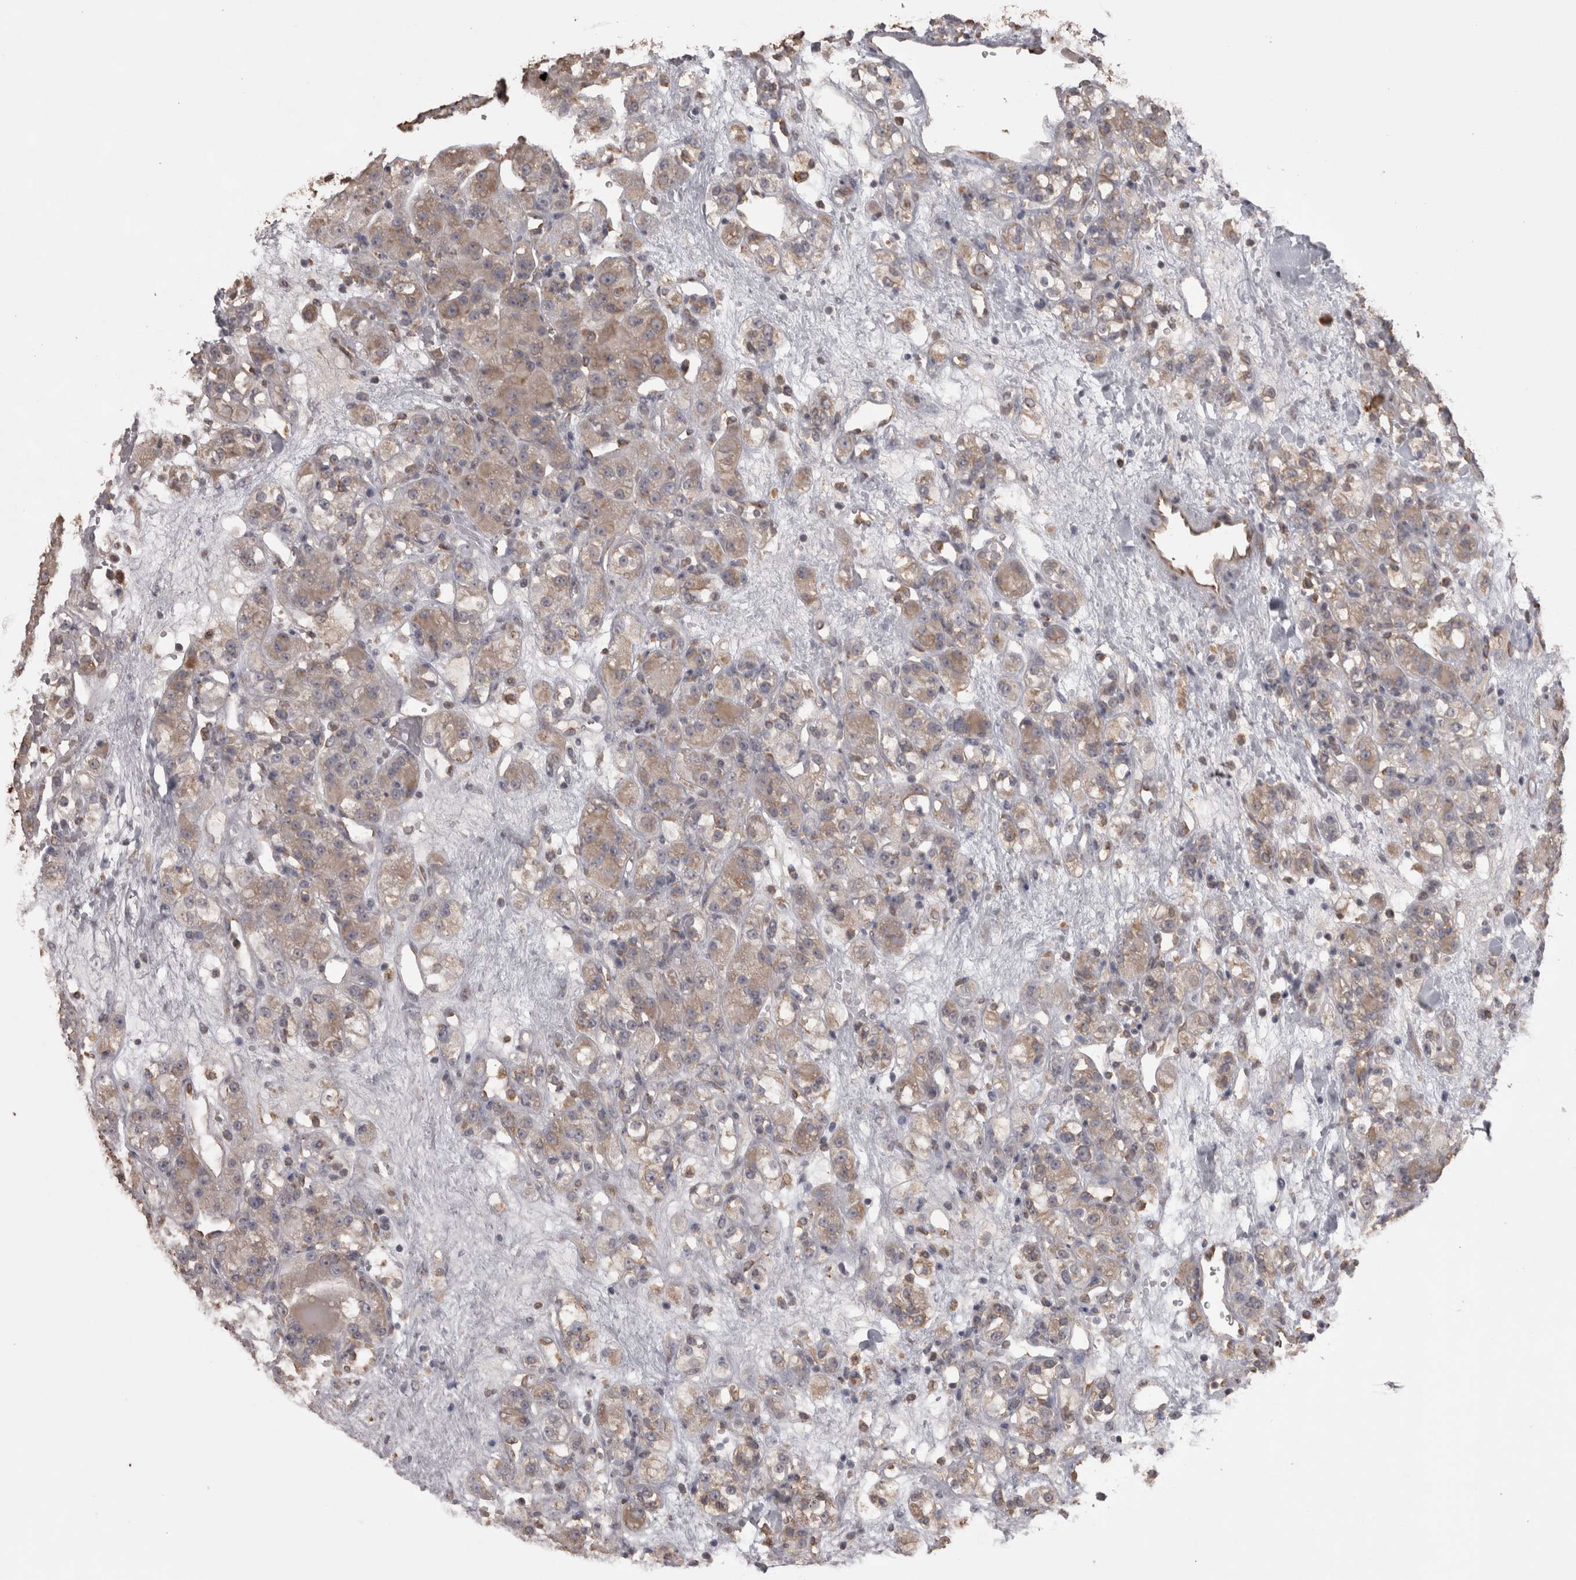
{"staining": {"intensity": "weak", "quantity": ">75%", "location": "cytoplasmic/membranous"}, "tissue": "renal cancer", "cell_type": "Tumor cells", "image_type": "cancer", "snomed": [{"axis": "morphology", "description": "Normal tissue, NOS"}, {"axis": "morphology", "description": "Adenocarcinoma, NOS"}, {"axis": "topography", "description": "Kidney"}], "caption": "Adenocarcinoma (renal) was stained to show a protein in brown. There is low levels of weak cytoplasmic/membranous expression in approximately >75% of tumor cells.", "gene": "PON2", "patient": {"sex": "male", "age": 61}}